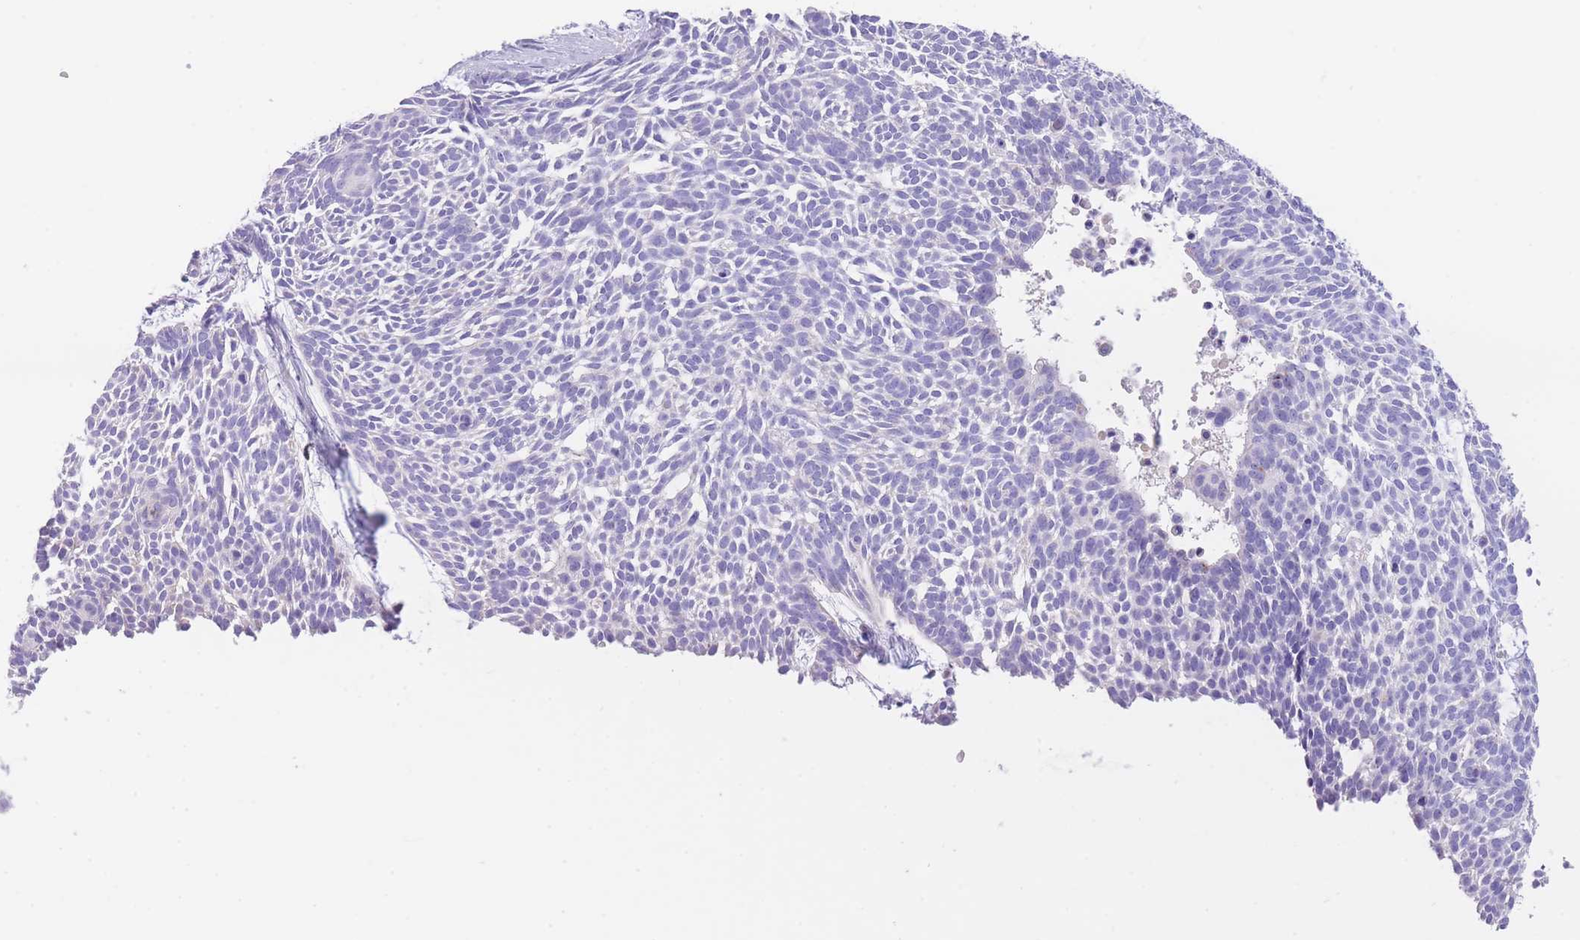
{"staining": {"intensity": "negative", "quantity": "none", "location": "none"}, "tissue": "skin cancer", "cell_type": "Tumor cells", "image_type": "cancer", "snomed": [{"axis": "morphology", "description": "Basal cell carcinoma"}, {"axis": "topography", "description": "Skin"}], "caption": "The IHC micrograph has no significant expression in tumor cells of basal cell carcinoma (skin) tissue.", "gene": "PLBD1", "patient": {"sex": "male", "age": 61}}